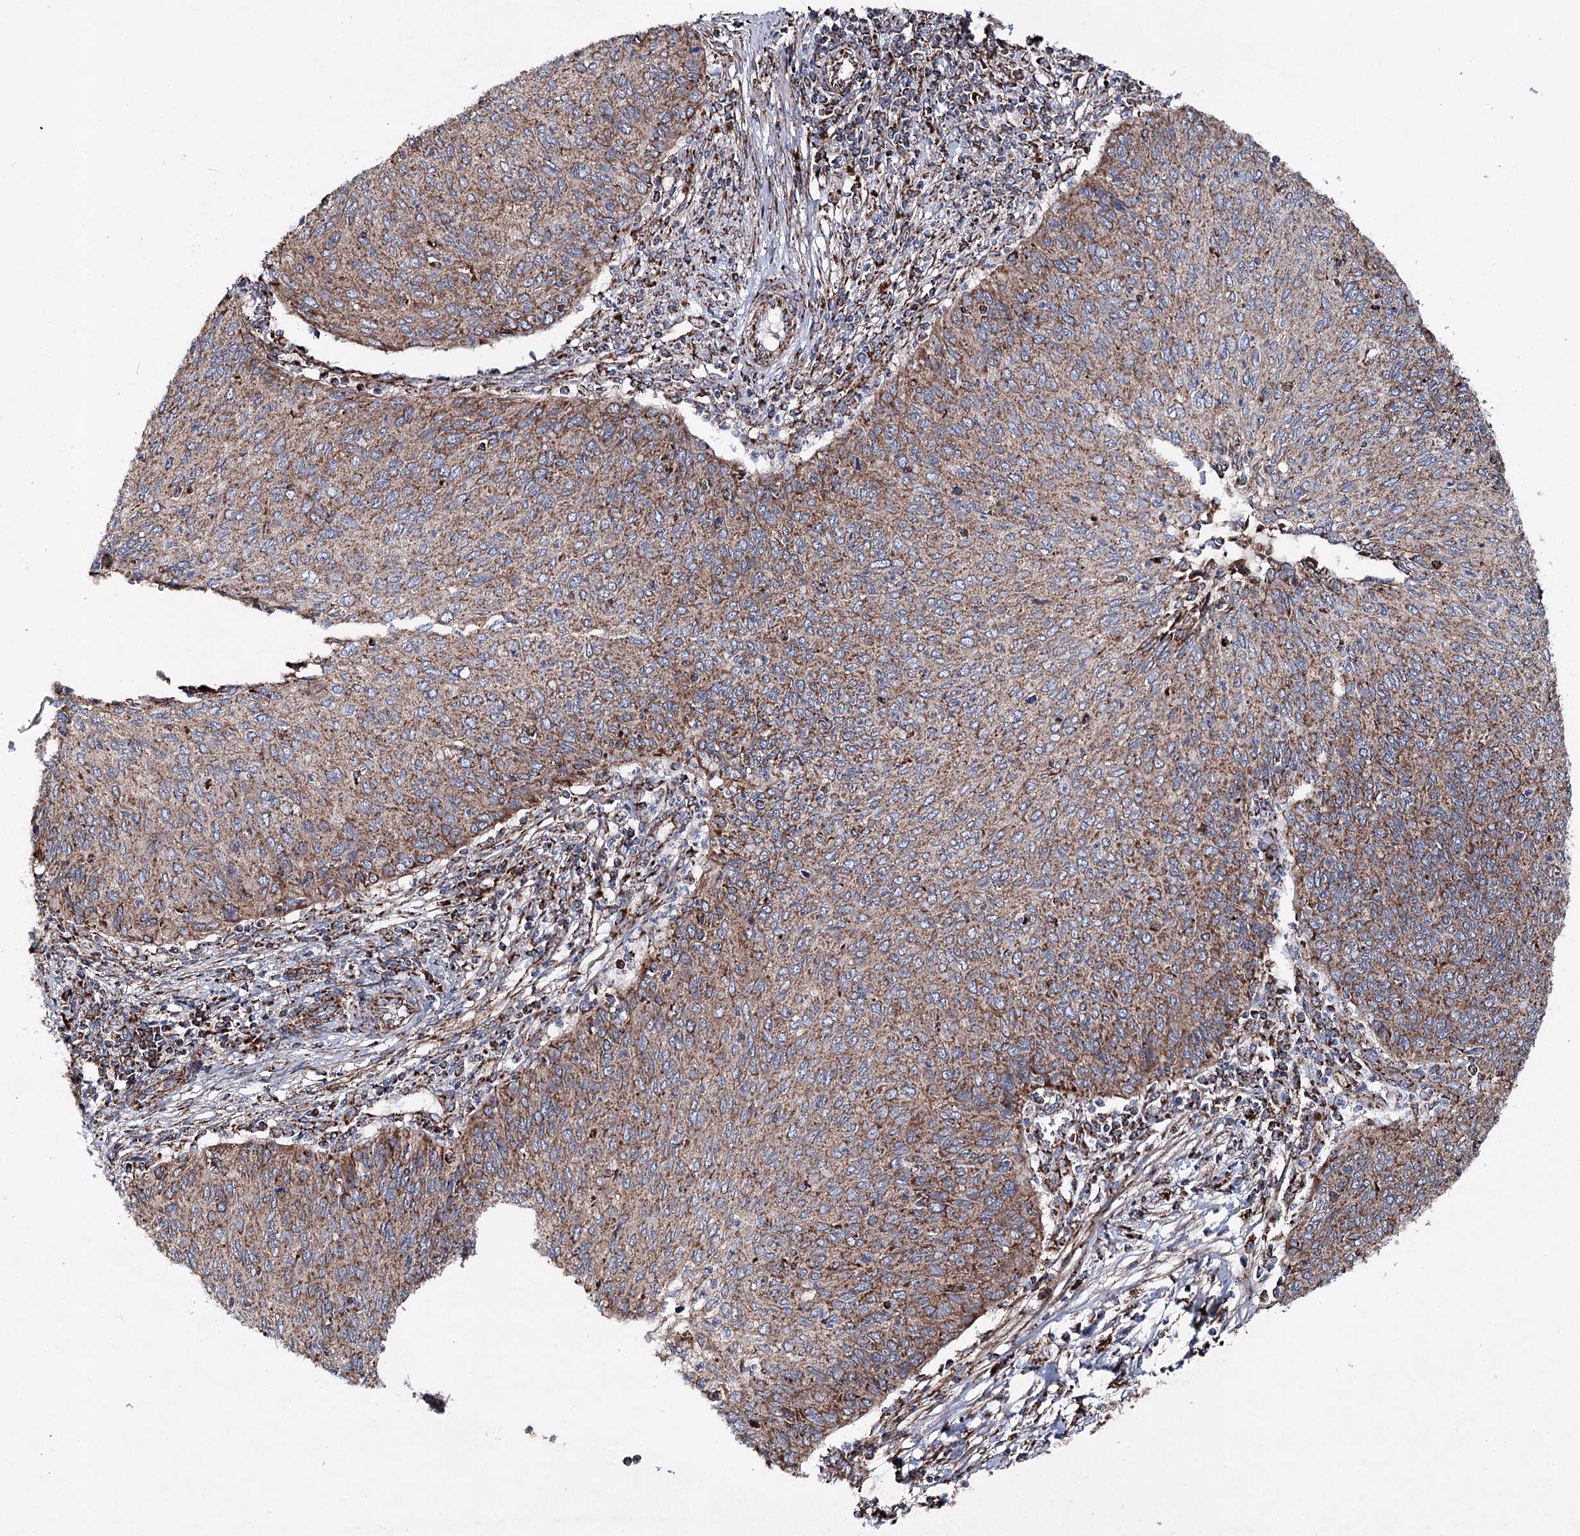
{"staining": {"intensity": "moderate", "quantity": ">75%", "location": "cytoplasmic/membranous"}, "tissue": "cervical cancer", "cell_type": "Tumor cells", "image_type": "cancer", "snomed": [{"axis": "morphology", "description": "Squamous cell carcinoma, NOS"}, {"axis": "topography", "description": "Cervix"}], "caption": "Squamous cell carcinoma (cervical) stained with DAB immunohistochemistry (IHC) displays medium levels of moderate cytoplasmic/membranous positivity in about >75% of tumor cells. Ihc stains the protein in brown and the nuclei are stained blue.", "gene": "MSANTD2", "patient": {"sex": "female", "age": 38}}